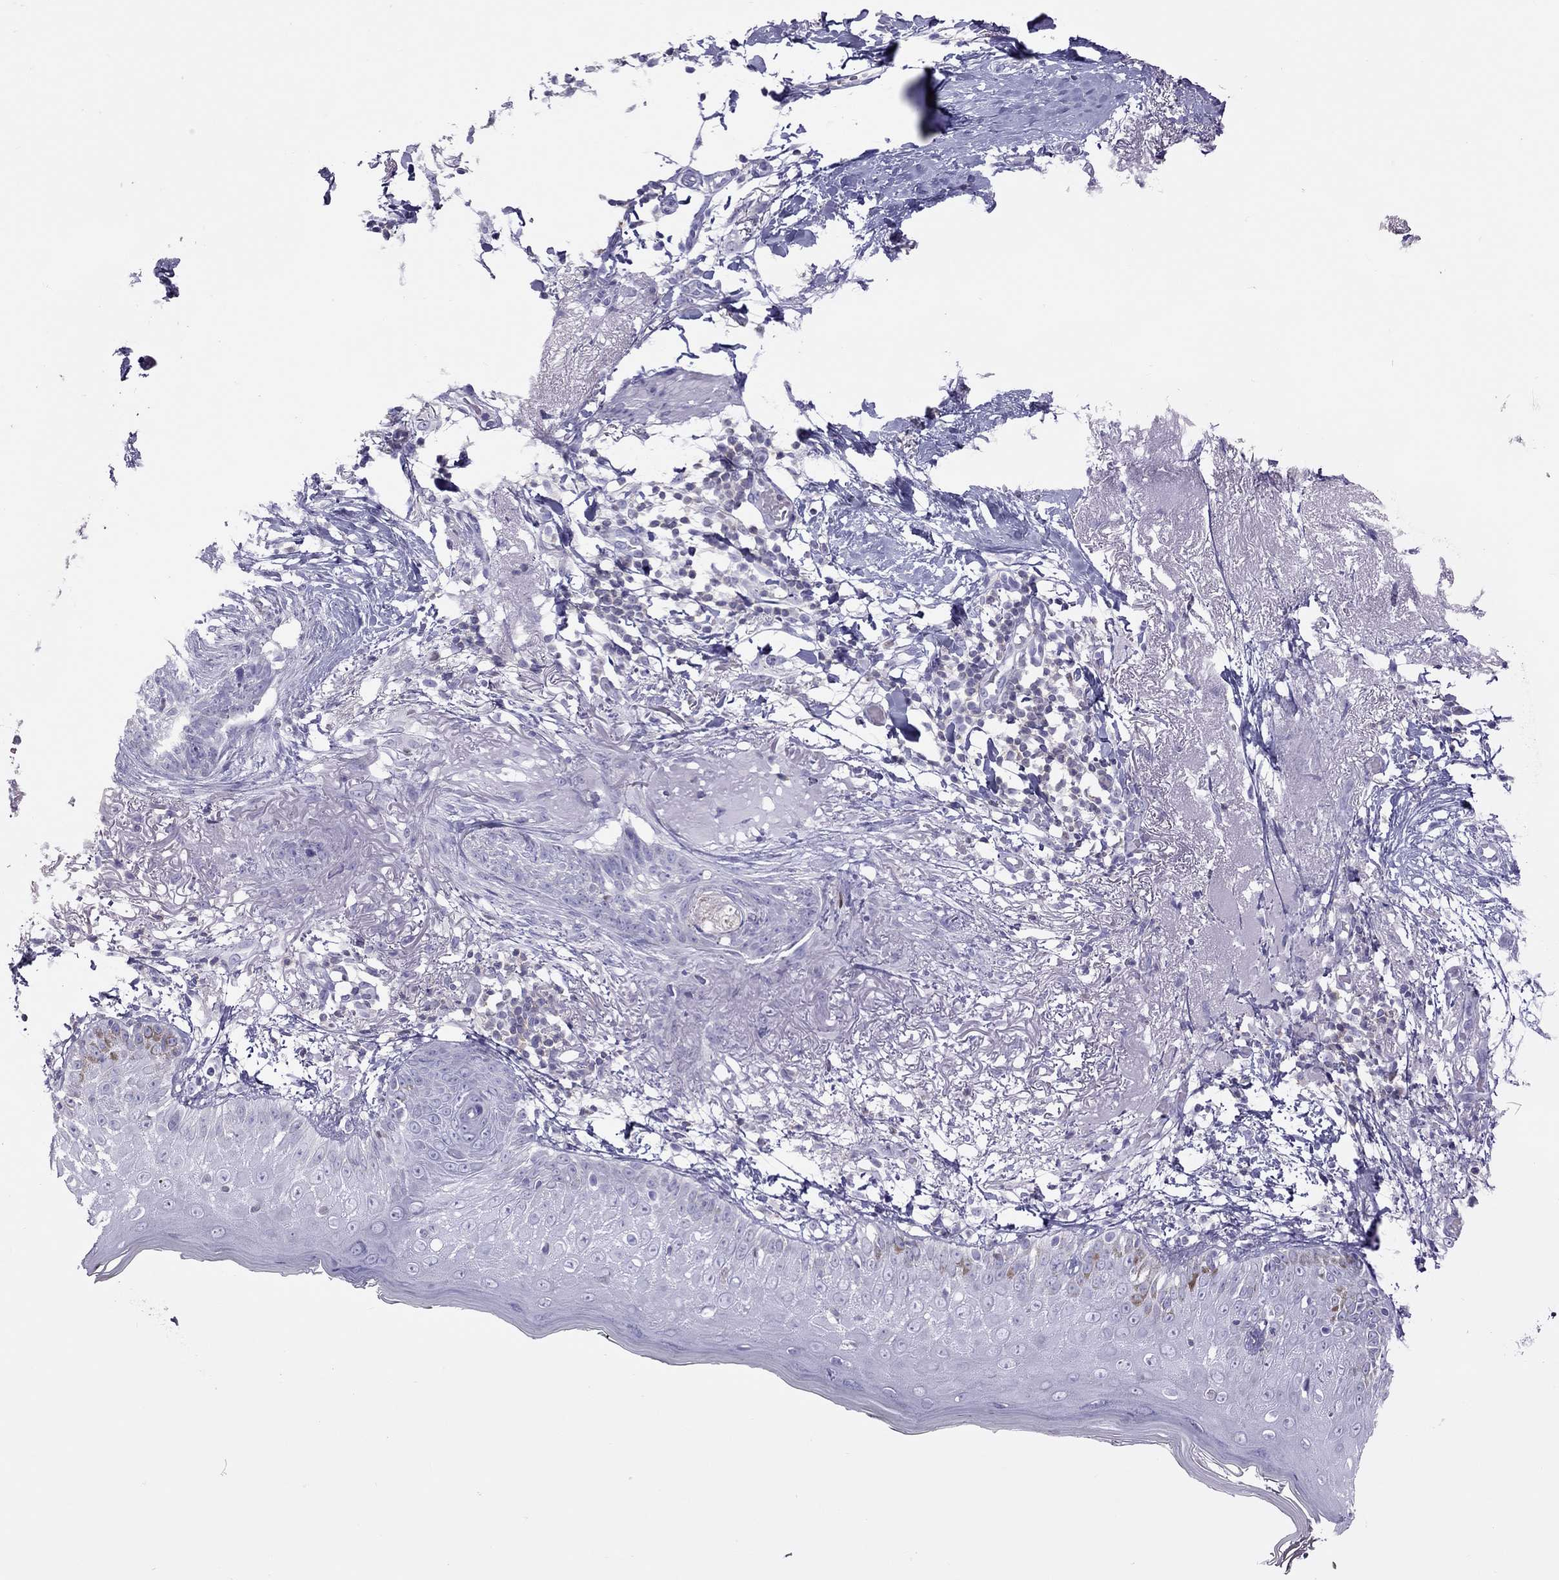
{"staining": {"intensity": "negative", "quantity": "none", "location": "none"}, "tissue": "skin cancer", "cell_type": "Tumor cells", "image_type": "cancer", "snomed": [{"axis": "morphology", "description": "Normal tissue, NOS"}, {"axis": "morphology", "description": "Basal cell carcinoma"}, {"axis": "topography", "description": "Skin"}], "caption": "This is a histopathology image of IHC staining of skin basal cell carcinoma, which shows no staining in tumor cells.", "gene": "STAG3", "patient": {"sex": "male", "age": 84}}